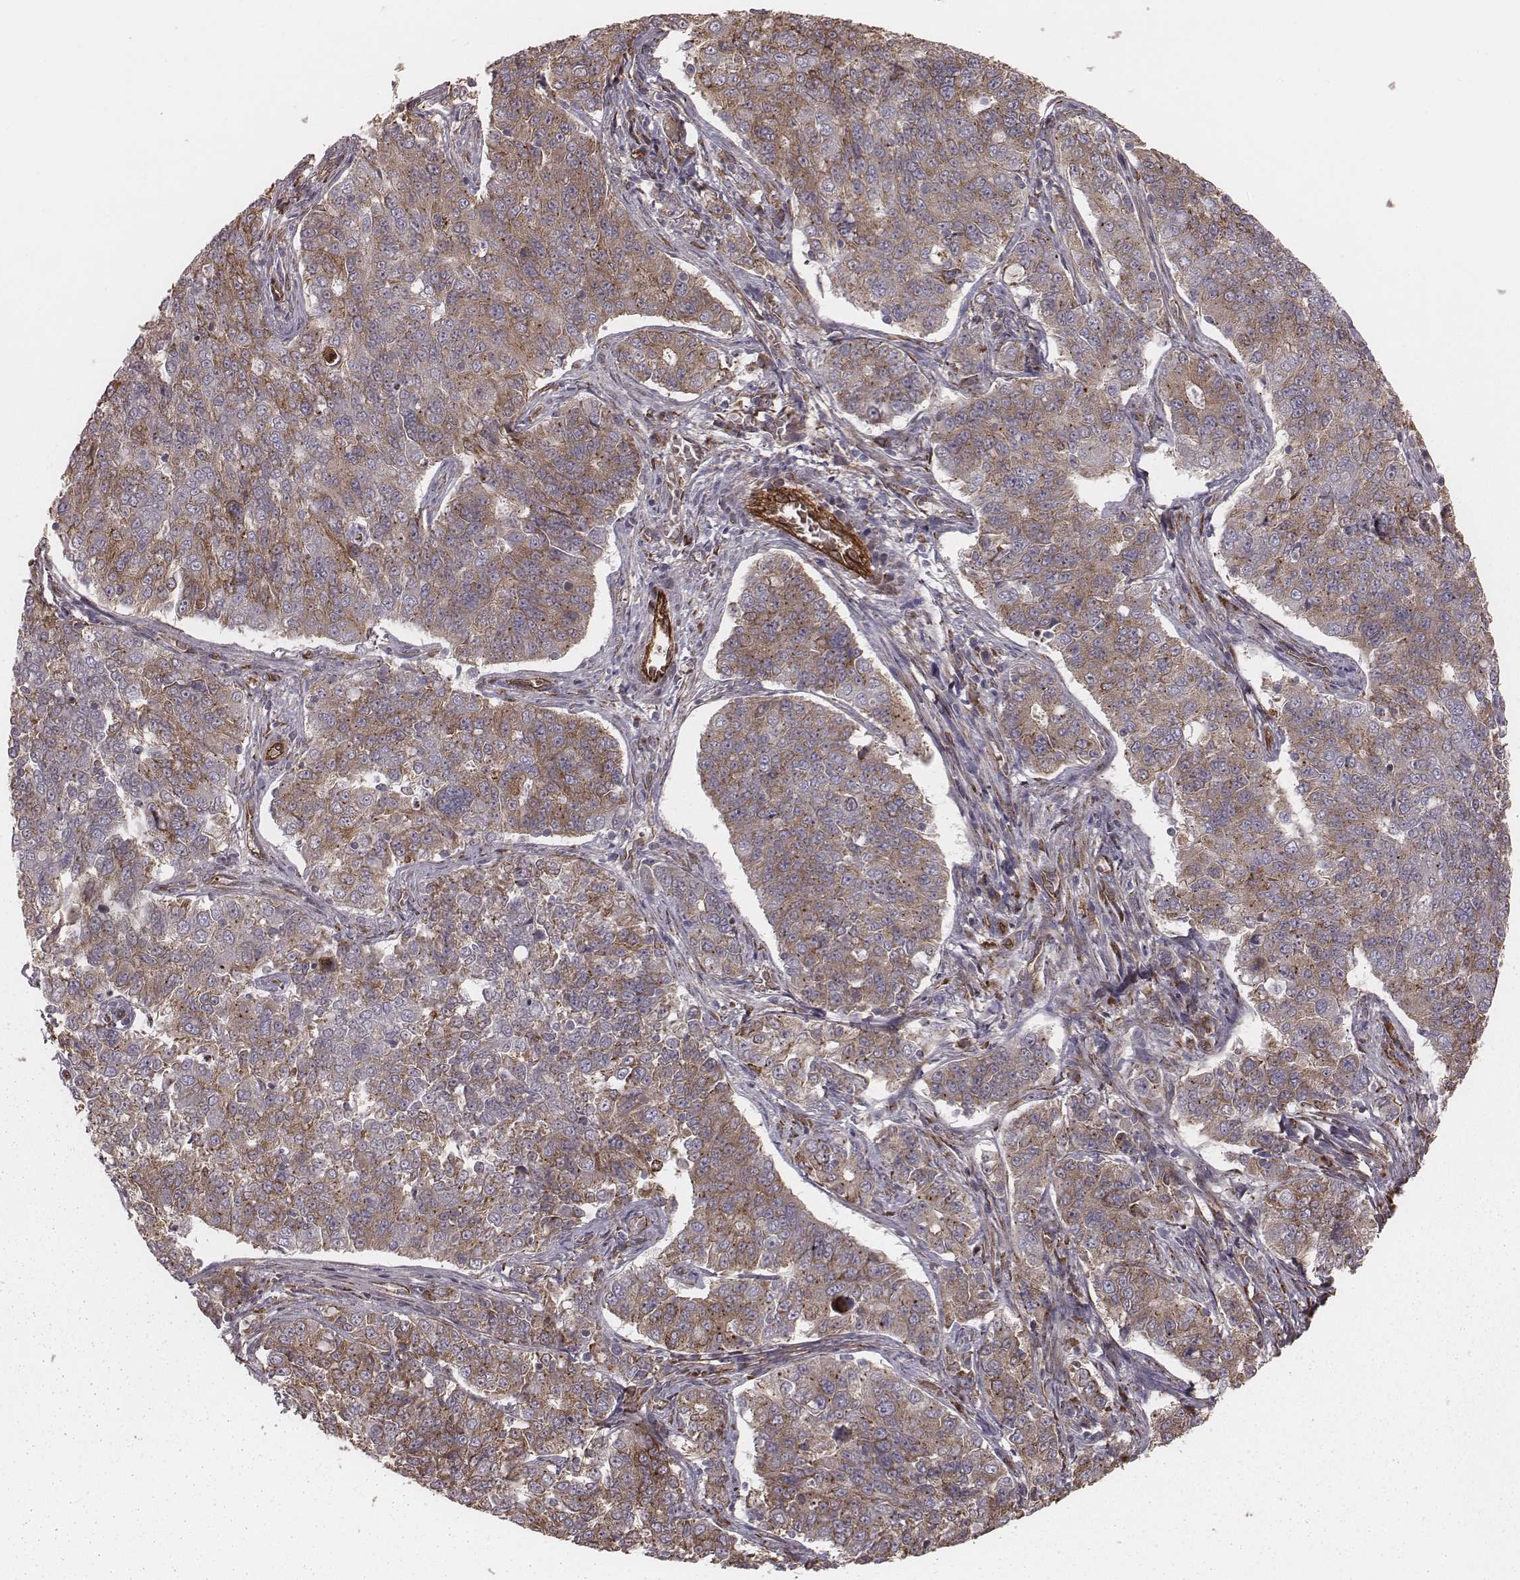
{"staining": {"intensity": "moderate", "quantity": ">75%", "location": "cytoplasmic/membranous"}, "tissue": "endometrial cancer", "cell_type": "Tumor cells", "image_type": "cancer", "snomed": [{"axis": "morphology", "description": "Adenocarcinoma, NOS"}, {"axis": "topography", "description": "Endometrium"}], "caption": "This image displays immunohistochemistry (IHC) staining of endometrial cancer, with medium moderate cytoplasmic/membranous positivity in approximately >75% of tumor cells.", "gene": "PALMD", "patient": {"sex": "female", "age": 43}}